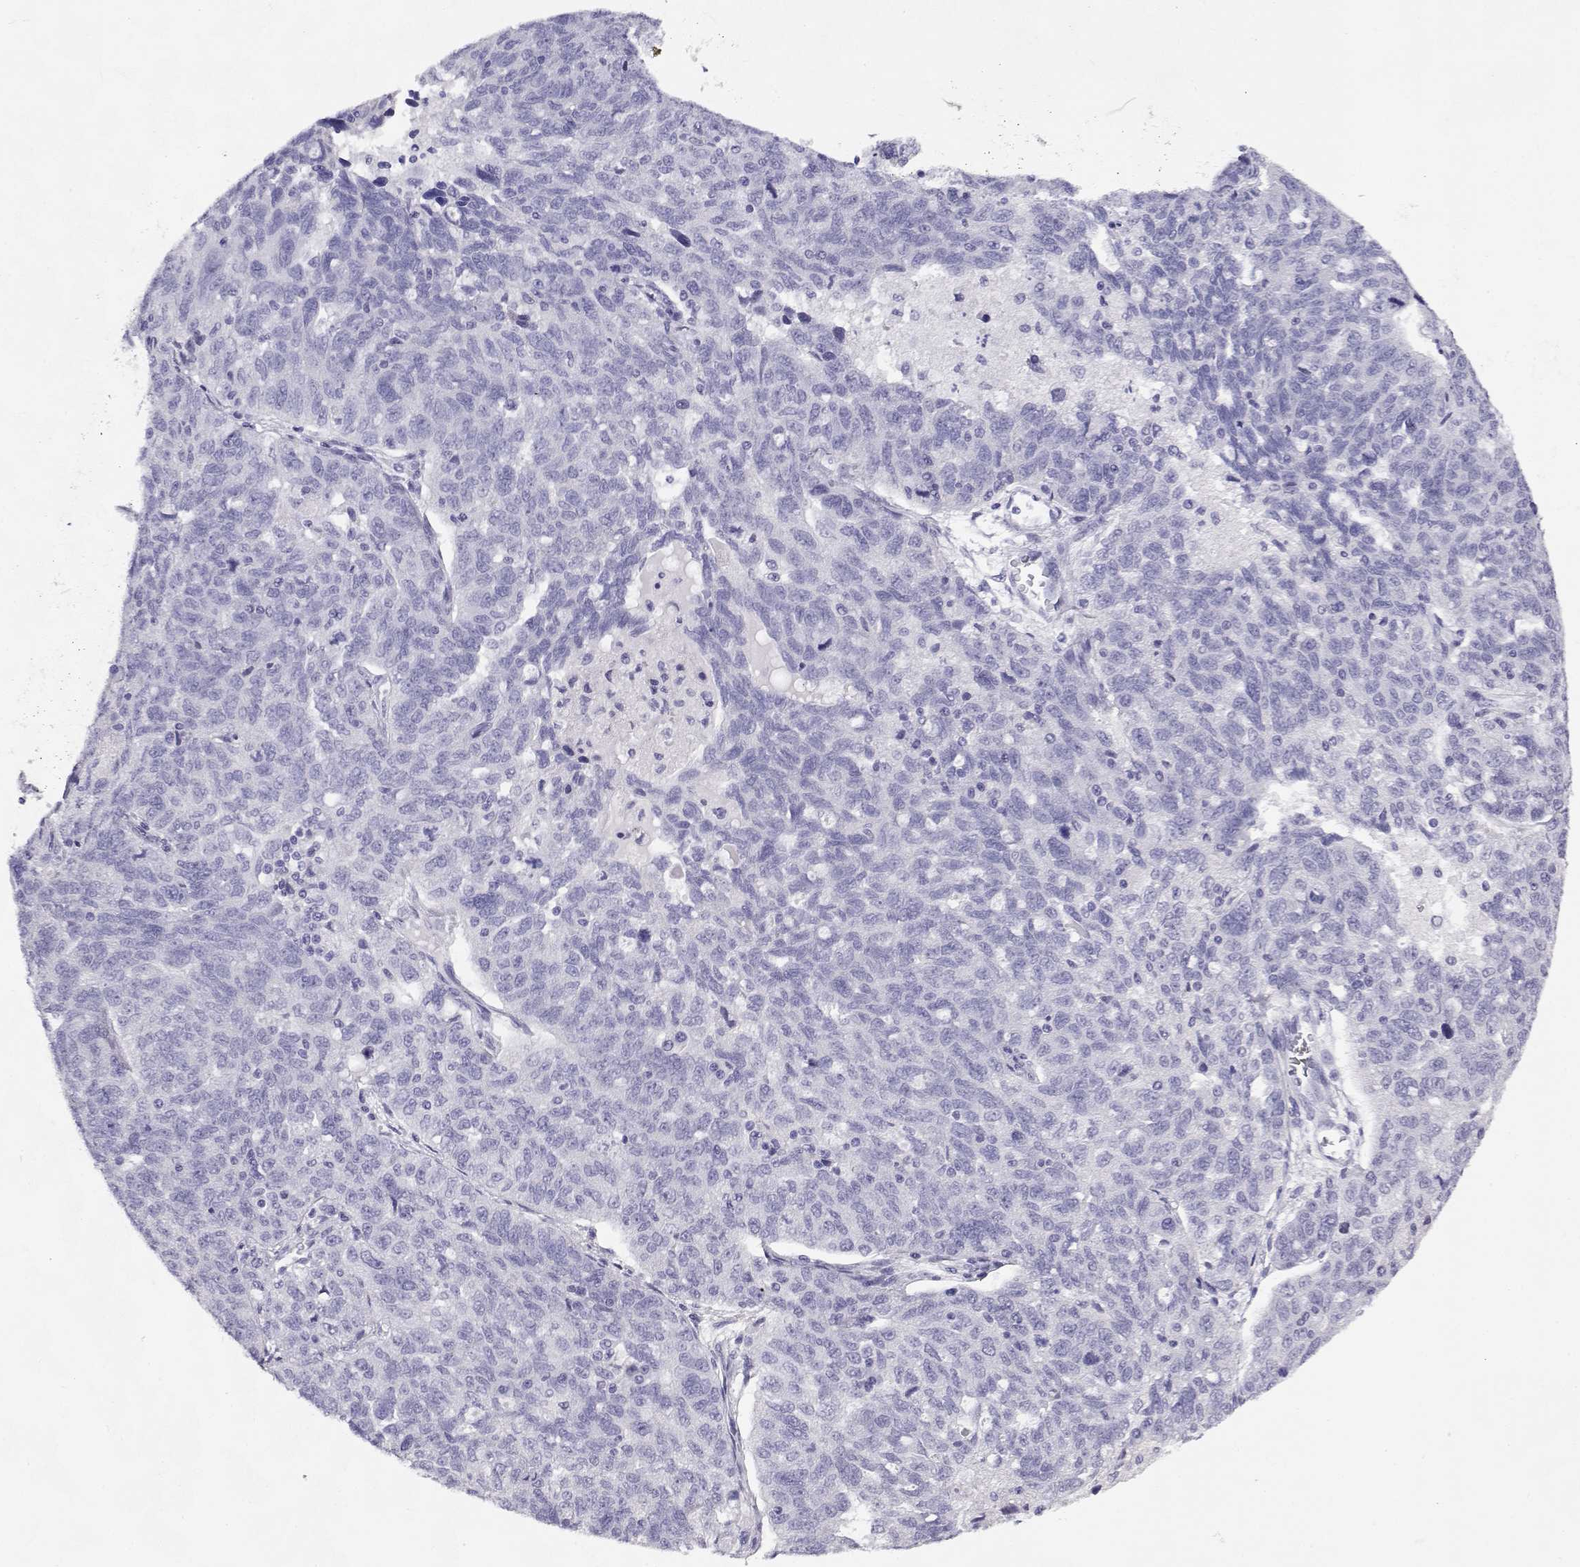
{"staining": {"intensity": "negative", "quantity": "none", "location": "none"}, "tissue": "ovarian cancer", "cell_type": "Tumor cells", "image_type": "cancer", "snomed": [{"axis": "morphology", "description": "Cystadenocarcinoma, serous, NOS"}, {"axis": "topography", "description": "Ovary"}], "caption": "Immunohistochemistry (IHC) image of ovarian serous cystadenocarcinoma stained for a protein (brown), which reveals no expression in tumor cells. (DAB immunohistochemistry with hematoxylin counter stain).", "gene": "CABS1", "patient": {"sex": "female", "age": 71}}